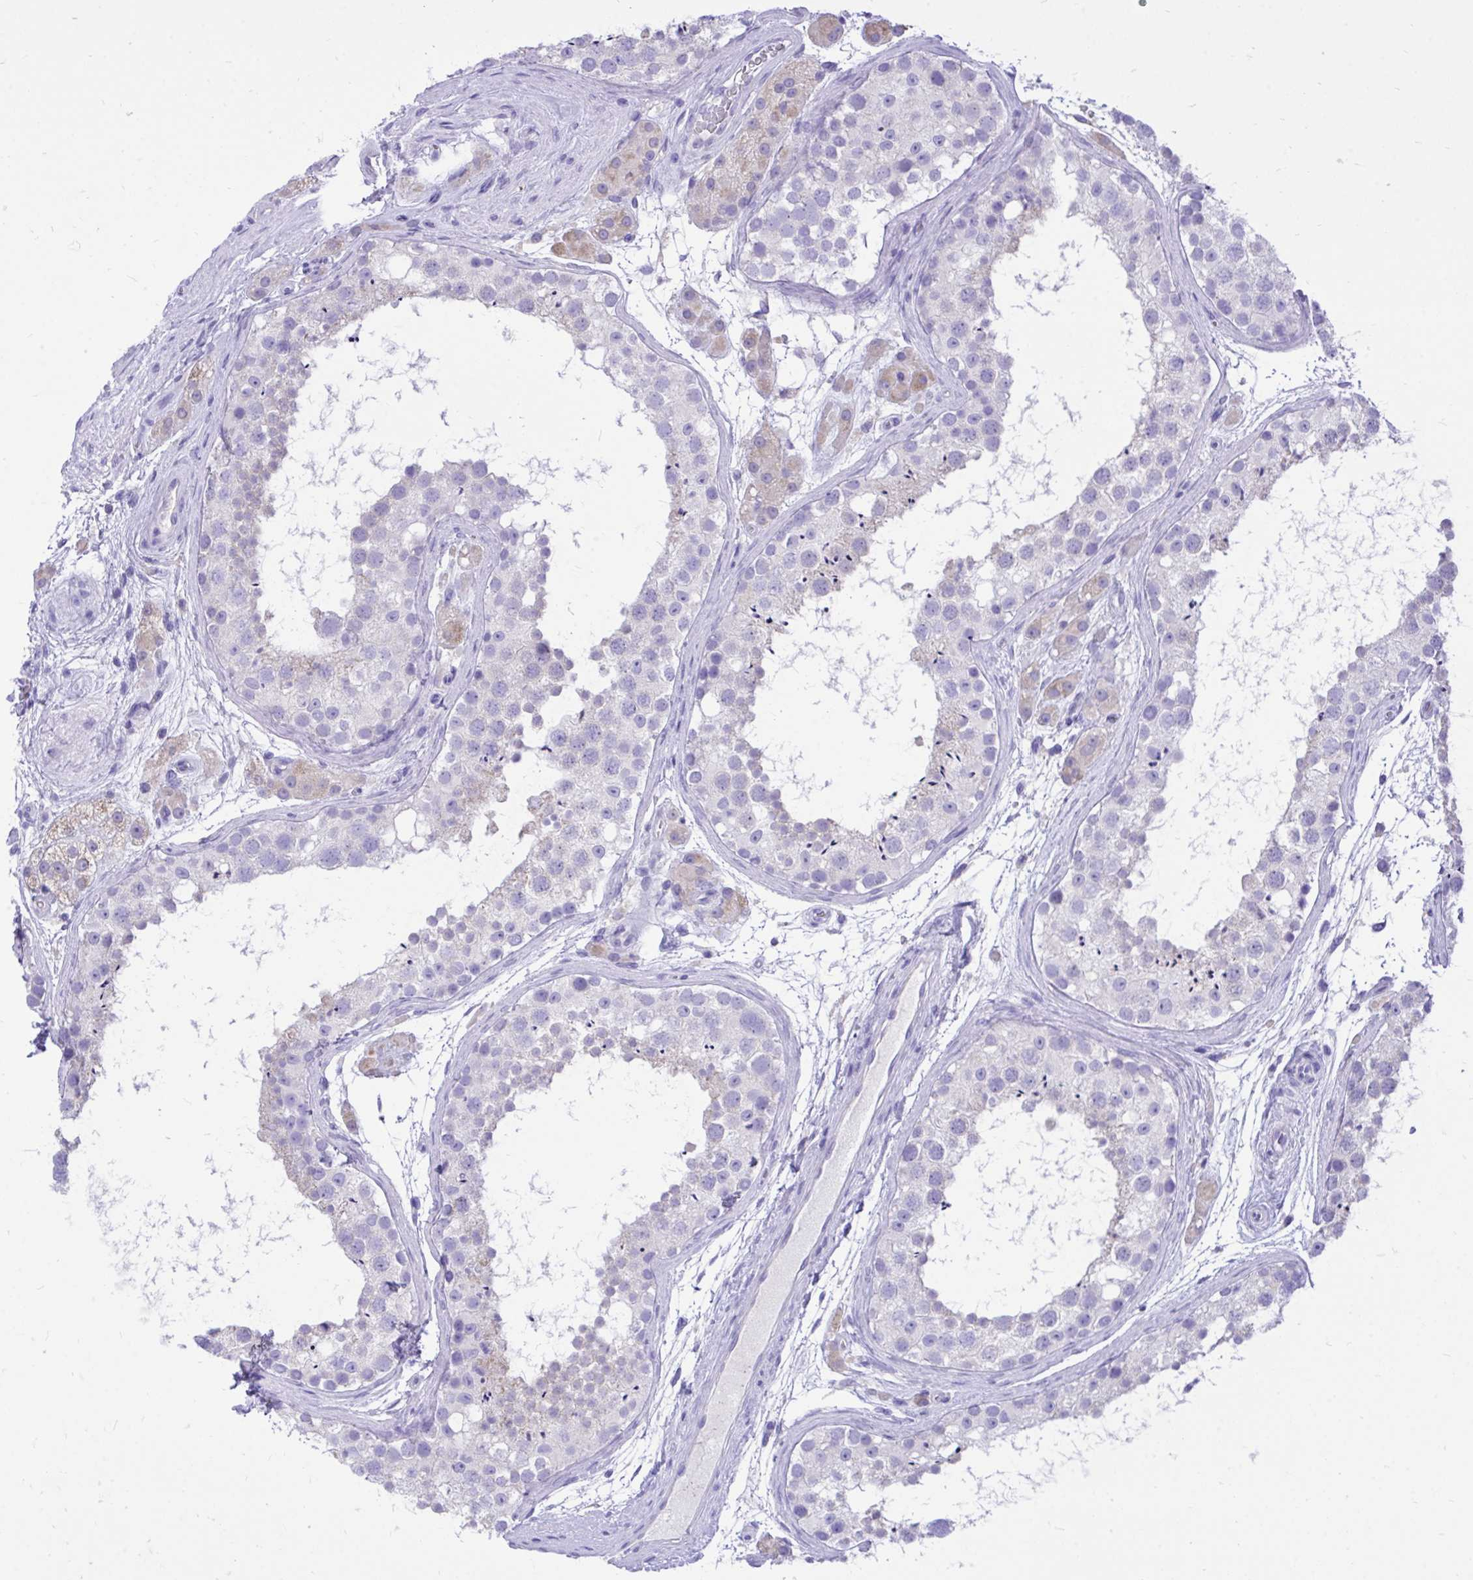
{"staining": {"intensity": "negative", "quantity": "none", "location": "none"}, "tissue": "testis", "cell_type": "Cells in seminiferous ducts", "image_type": "normal", "snomed": [{"axis": "morphology", "description": "Normal tissue, NOS"}, {"axis": "topography", "description": "Testis"}], "caption": "High magnification brightfield microscopy of unremarkable testis stained with DAB (brown) and counterstained with hematoxylin (blue): cells in seminiferous ducts show no significant positivity. (DAB (3,3'-diaminobenzidine) immunohistochemistry visualized using brightfield microscopy, high magnification).", "gene": "MON1A", "patient": {"sex": "male", "age": 41}}